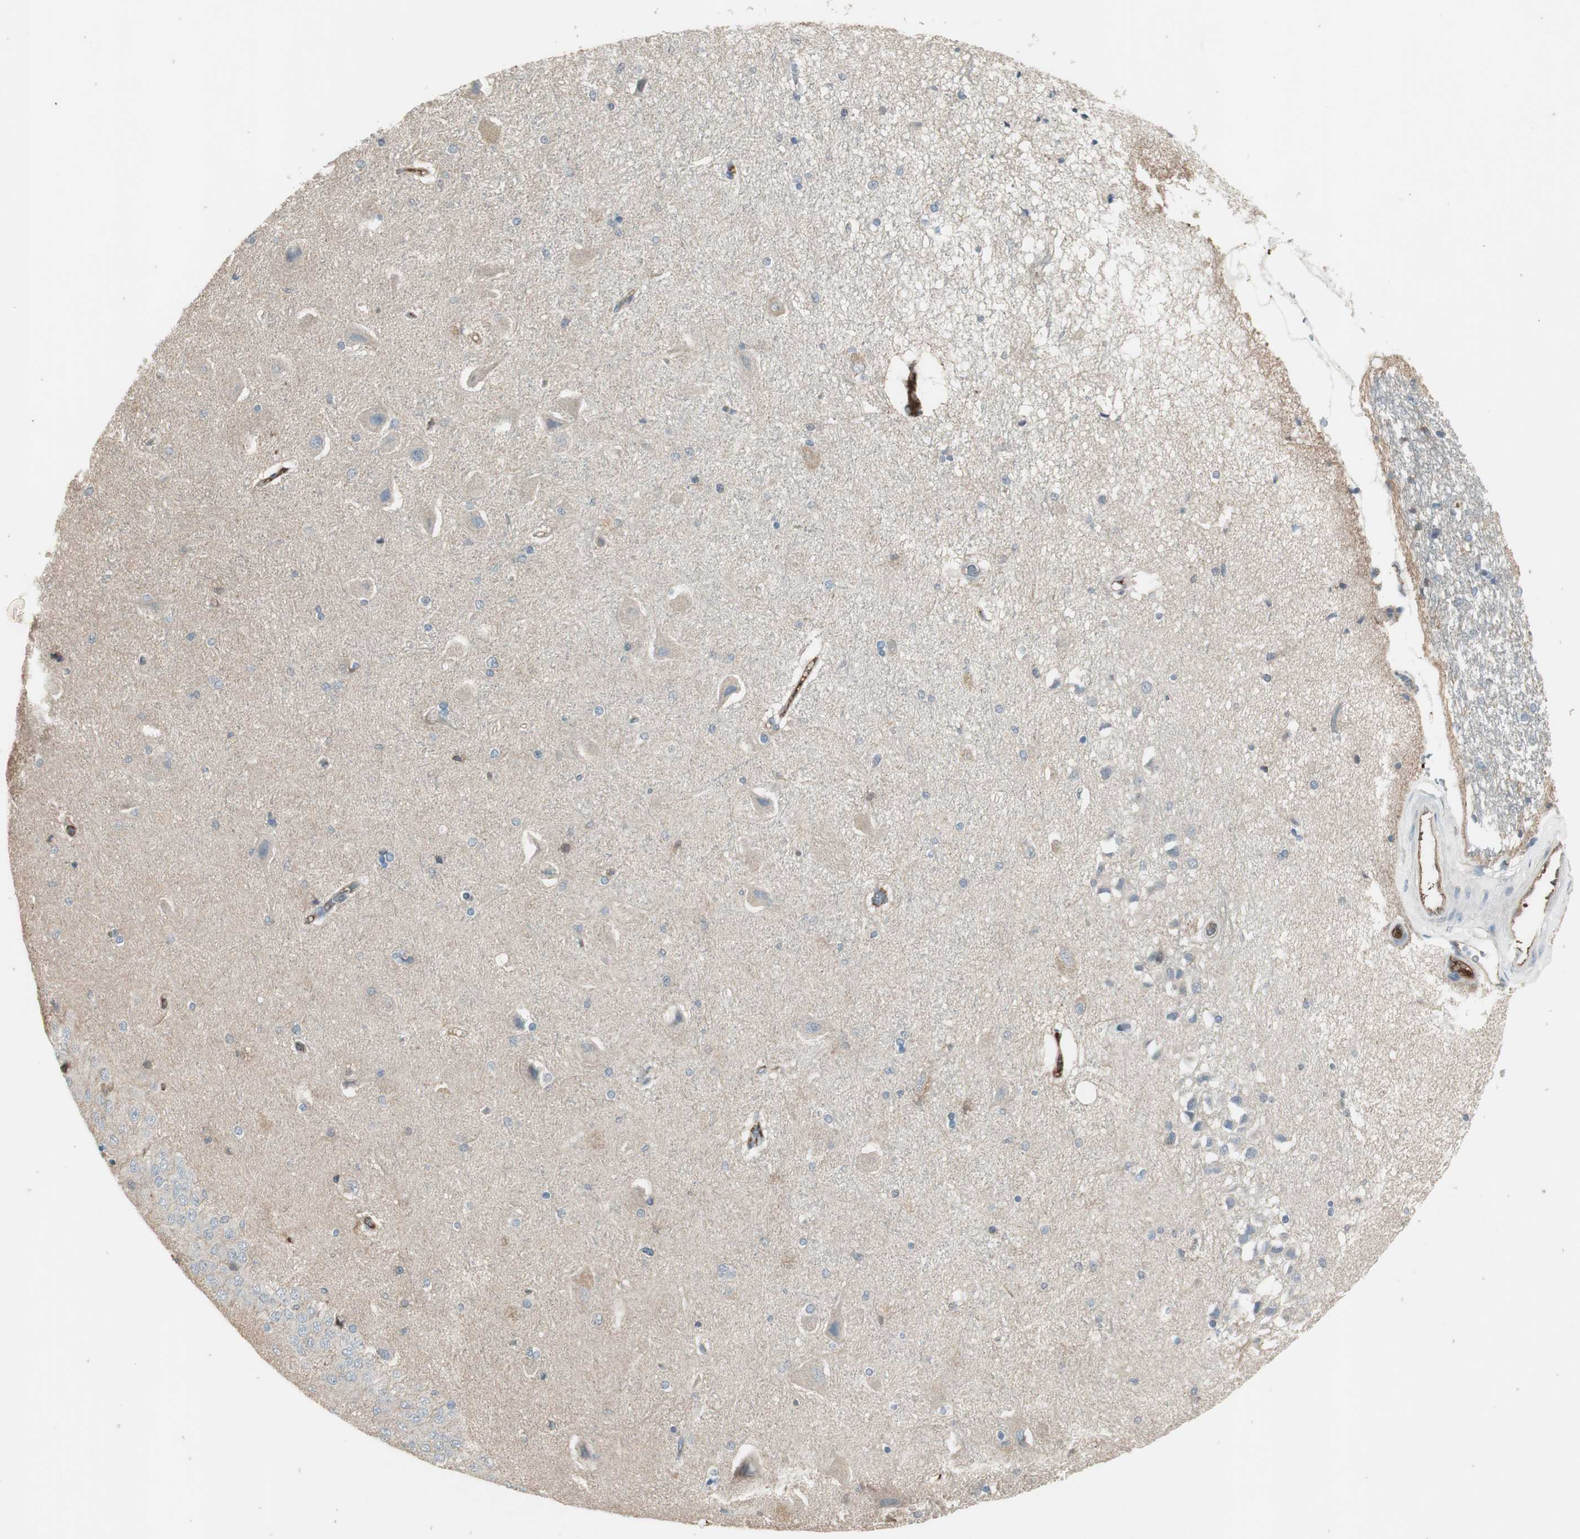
{"staining": {"intensity": "negative", "quantity": "none", "location": "none"}, "tissue": "hippocampus", "cell_type": "Glial cells", "image_type": "normal", "snomed": [{"axis": "morphology", "description": "Normal tissue, NOS"}, {"axis": "topography", "description": "Hippocampus"}], "caption": "Photomicrograph shows no protein staining in glial cells of benign hippocampus.", "gene": "MMP14", "patient": {"sex": "female", "age": 54}}